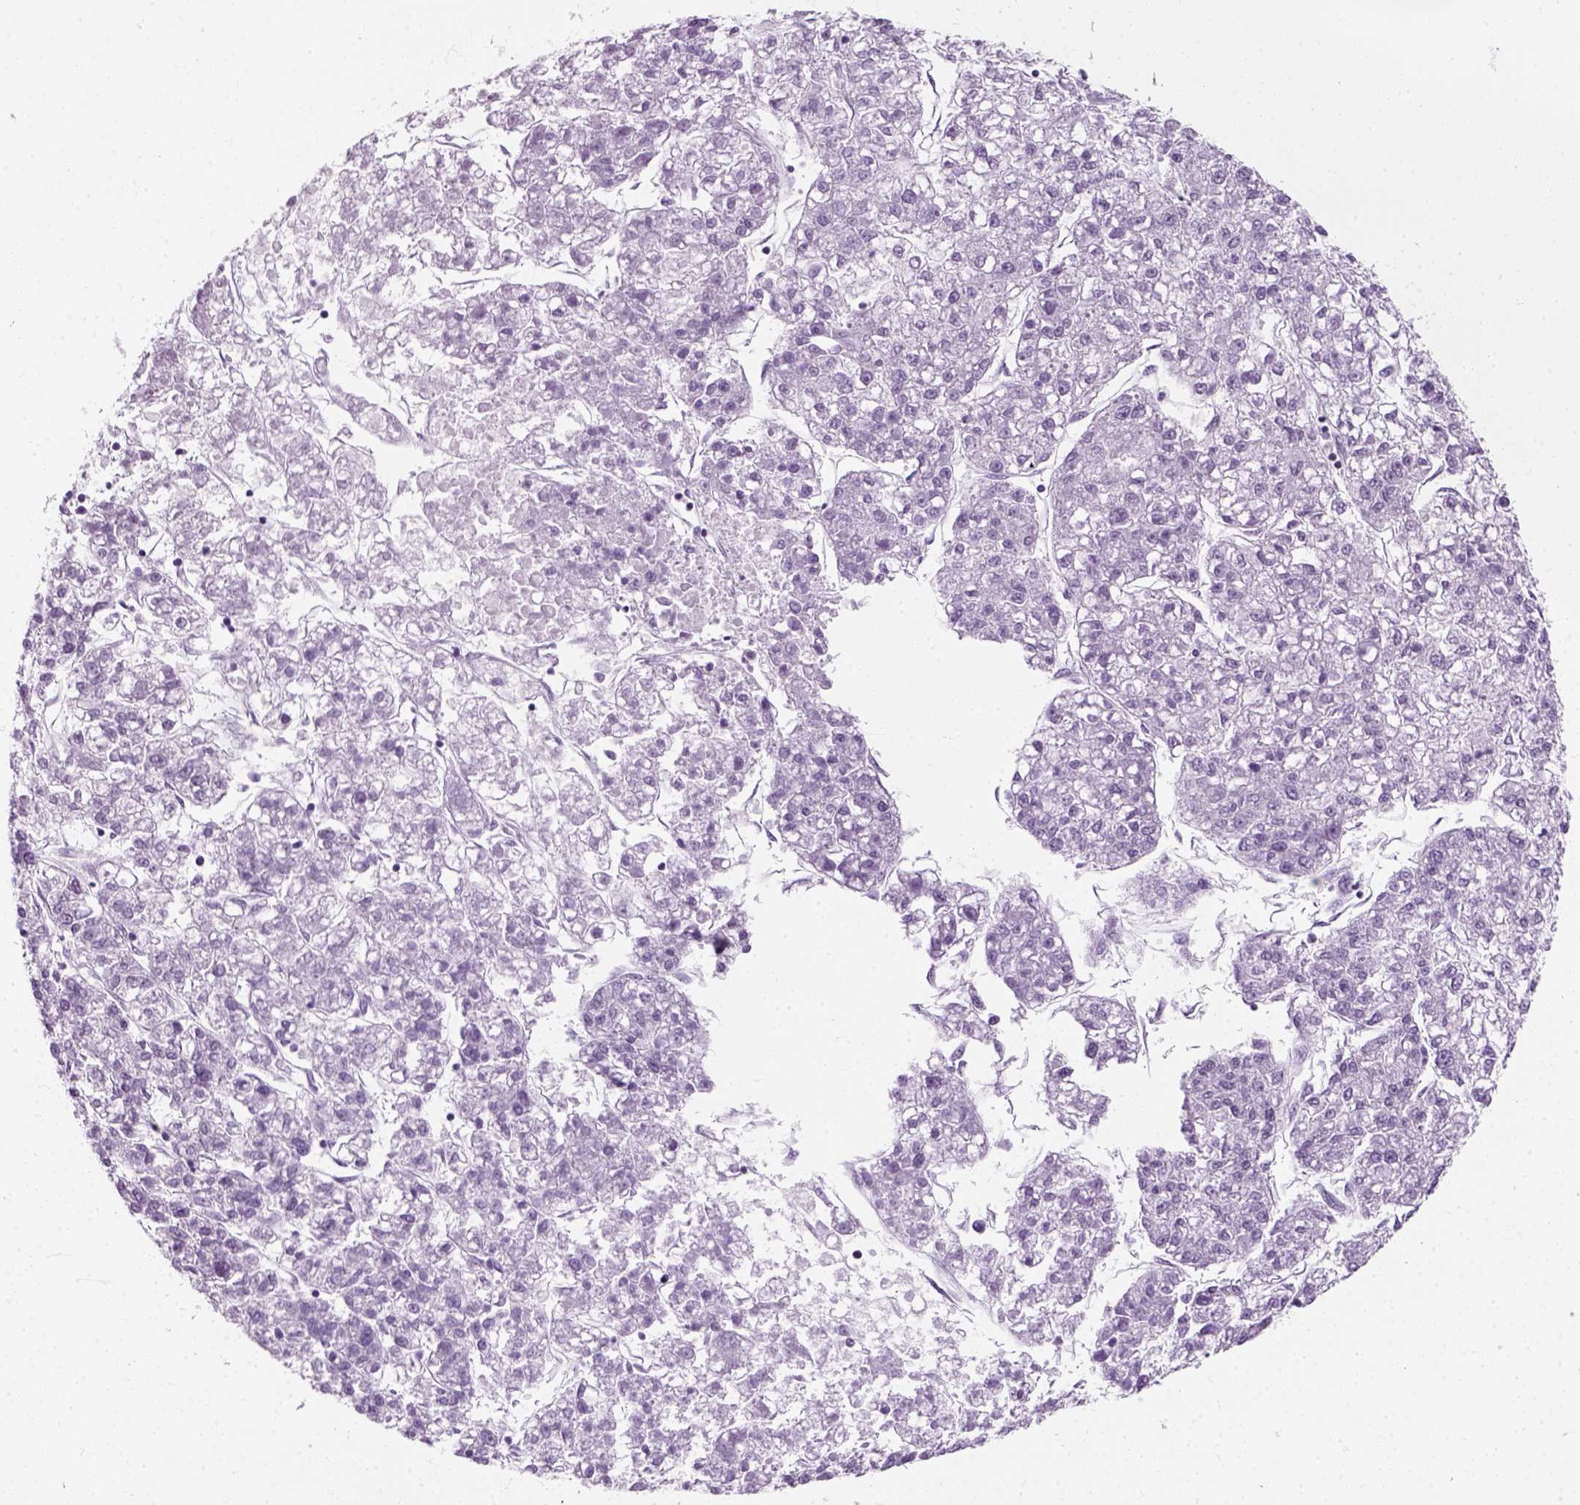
{"staining": {"intensity": "negative", "quantity": "none", "location": "none"}, "tissue": "liver cancer", "cell_type": "Tumor cells", "image_type": "cancer", "snomed": [{"axis": "morphology", "description": "Carcinoma, Hepatocellular, NOS"}, {"axis": "topography", "description": "Liver"}], "caption": "IHC image of liver cancer (hepatocellular carcinoma) stained for a protein (brown), which displays no staining in tumor cells.", "gene": "ZNF865", "patient": {"sex": "male", "age": 56}}